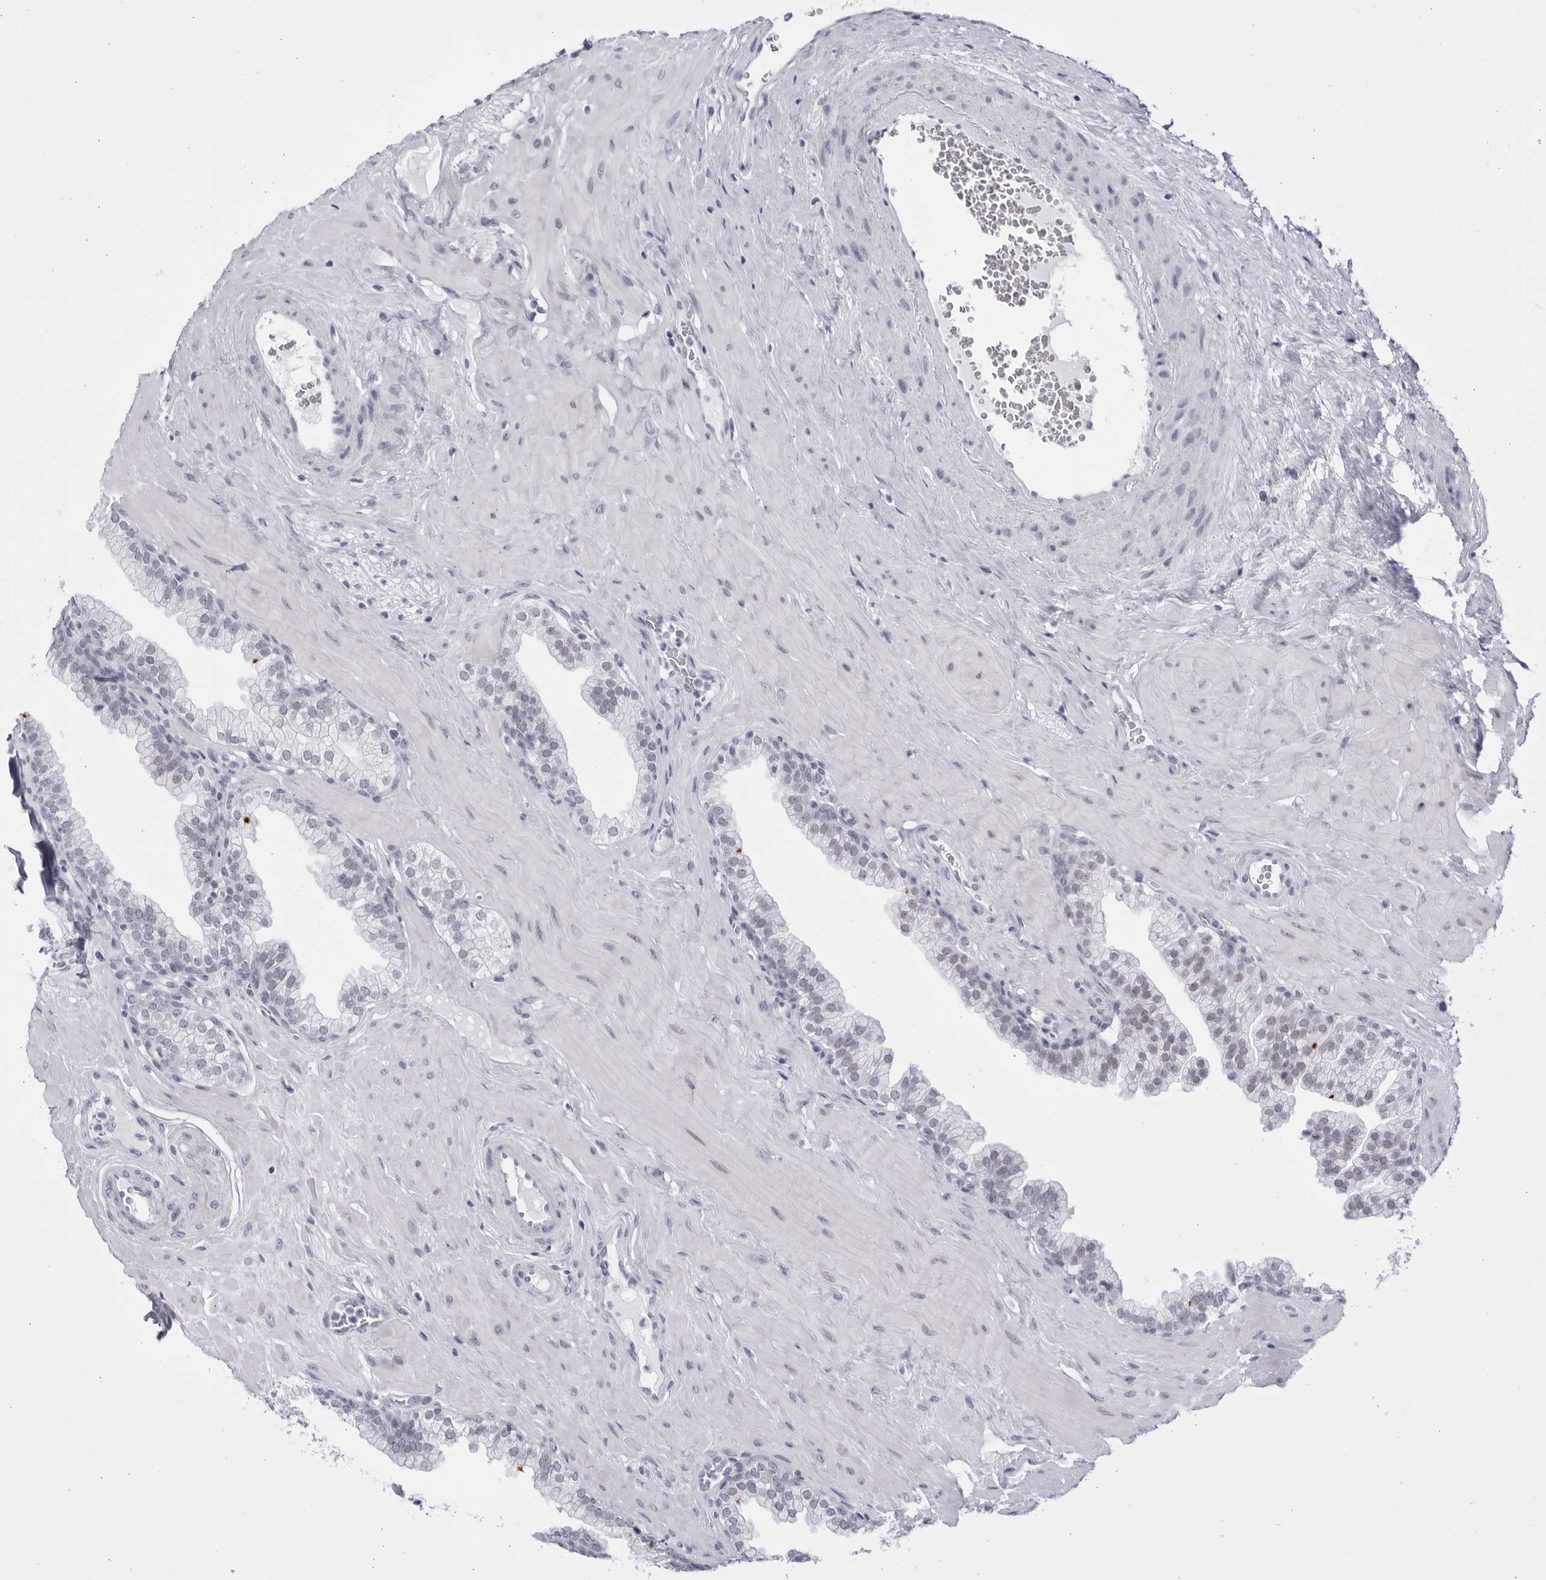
{"staining": {"intensity": "weak", "quantity": "<25%", "location": "nuclear"}, "tissue": "prostate", "cell_type": "Glandular cells", "image_type": "normal", "snomed": [{"axis": "morphology", "description": "Normal tissue, NOS"}, {"axis": "morphology", "description": "Urothelial carcinoma, Low grade"}, {"axis": "topography", "description": "Urinary bladder"}, {"axis": "topography", "description": "Prostate"}], "caption": "An IHC image of unremarkable prostate is shown. There is no staining in glandular cells of prostate.", "gene": "CCDC181", "patient": {"sex": "male", "age": 60}}